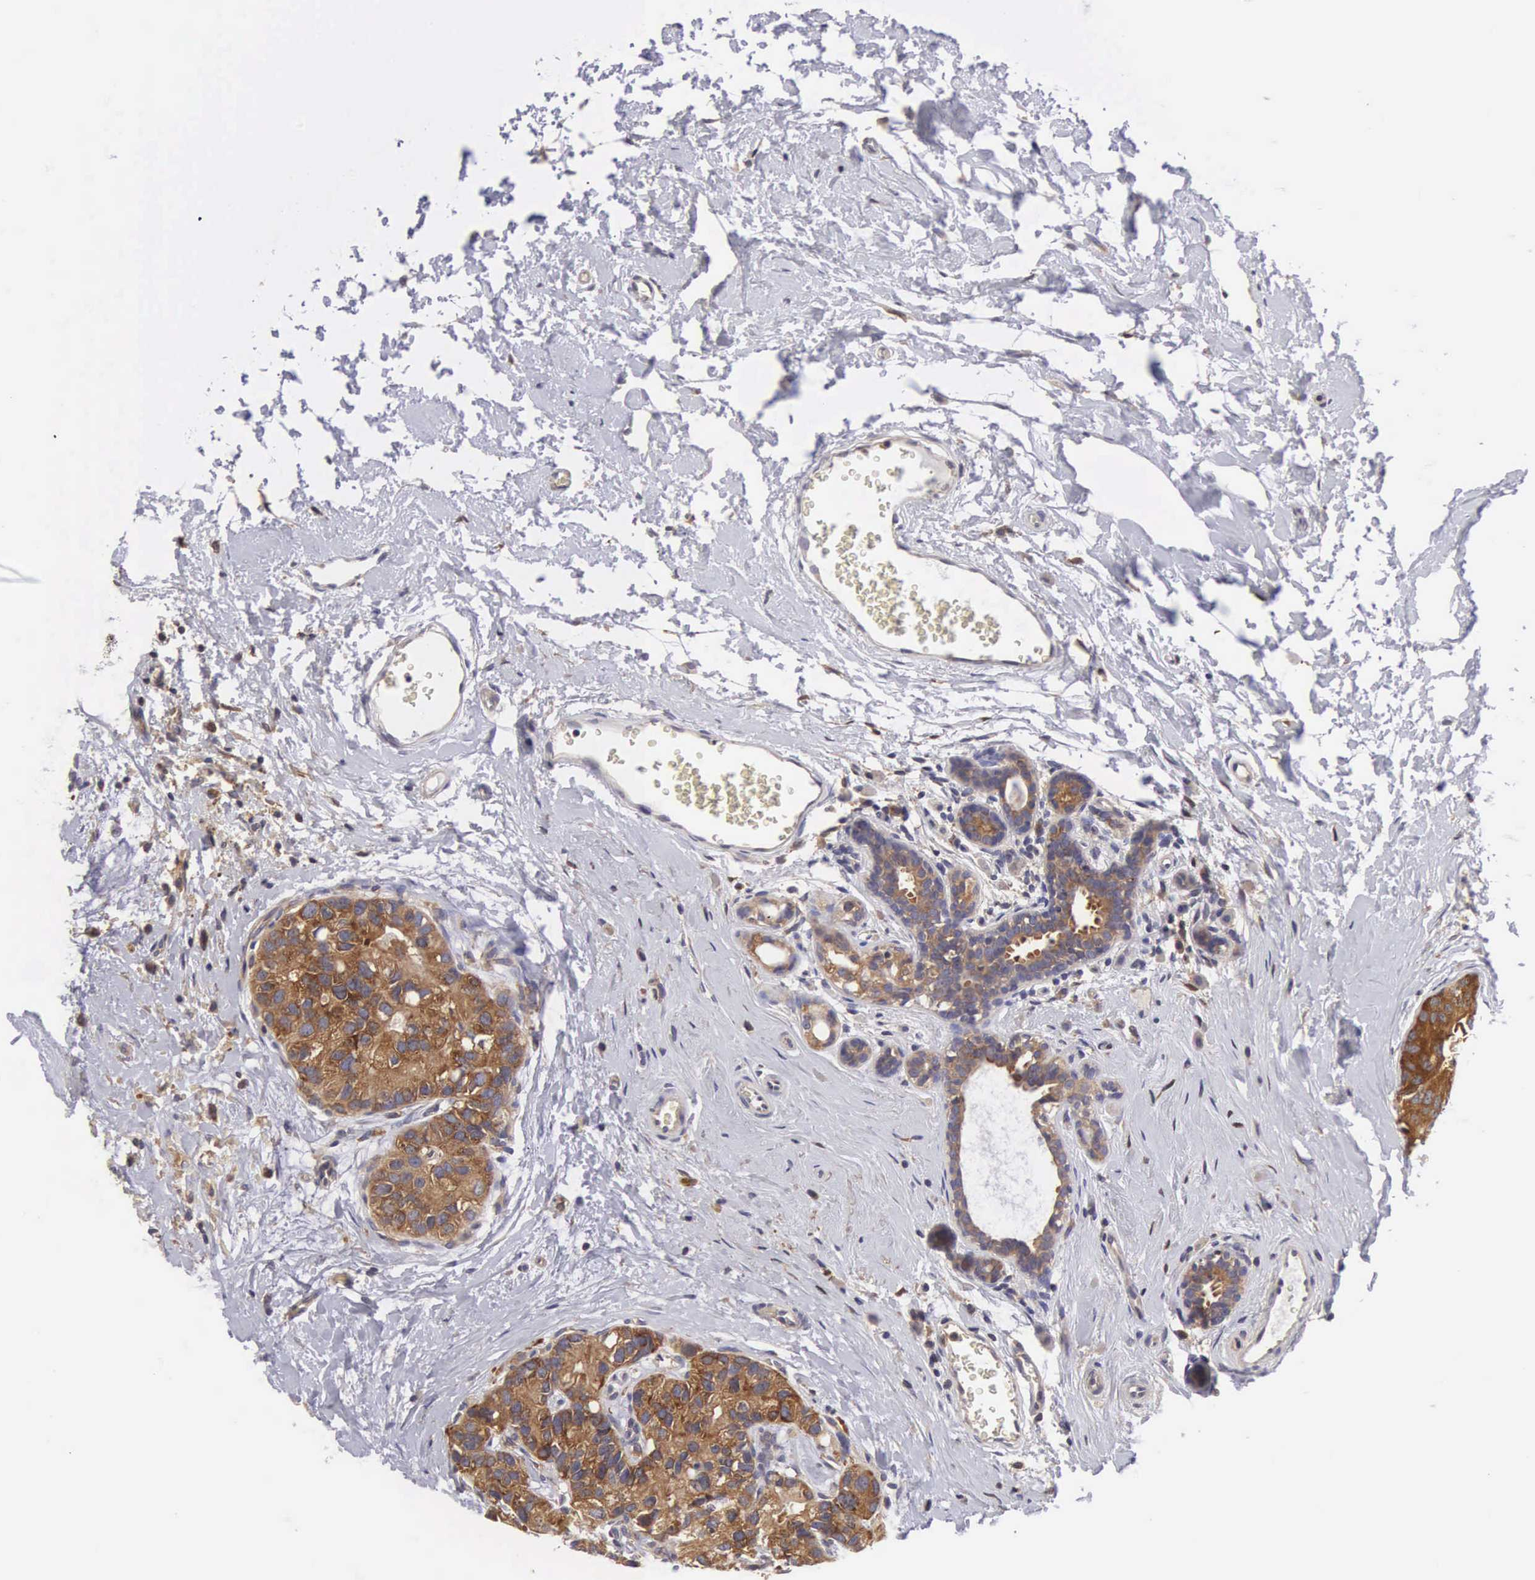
{"staining": {"intensity": "moderate", "quantity": ">75%", "location": "cytoplasmic/membranous"}, "tissue": "breast cancer", "cell_type": "Tumor cells", "image_type": "cancer", "snomed": [{"axis": "morphology", "description": "Duct carcinoma"}, {"axis": "topography", "description": "Breast"}], "caption": "Infiltrating ductal carcinoma (breast) stained for a protein shows moderate cytoplasmic/membranous positivity in tumor cells.", "gene": "GRIPAP1", "patient": {"sex": "female", "age": 69}}